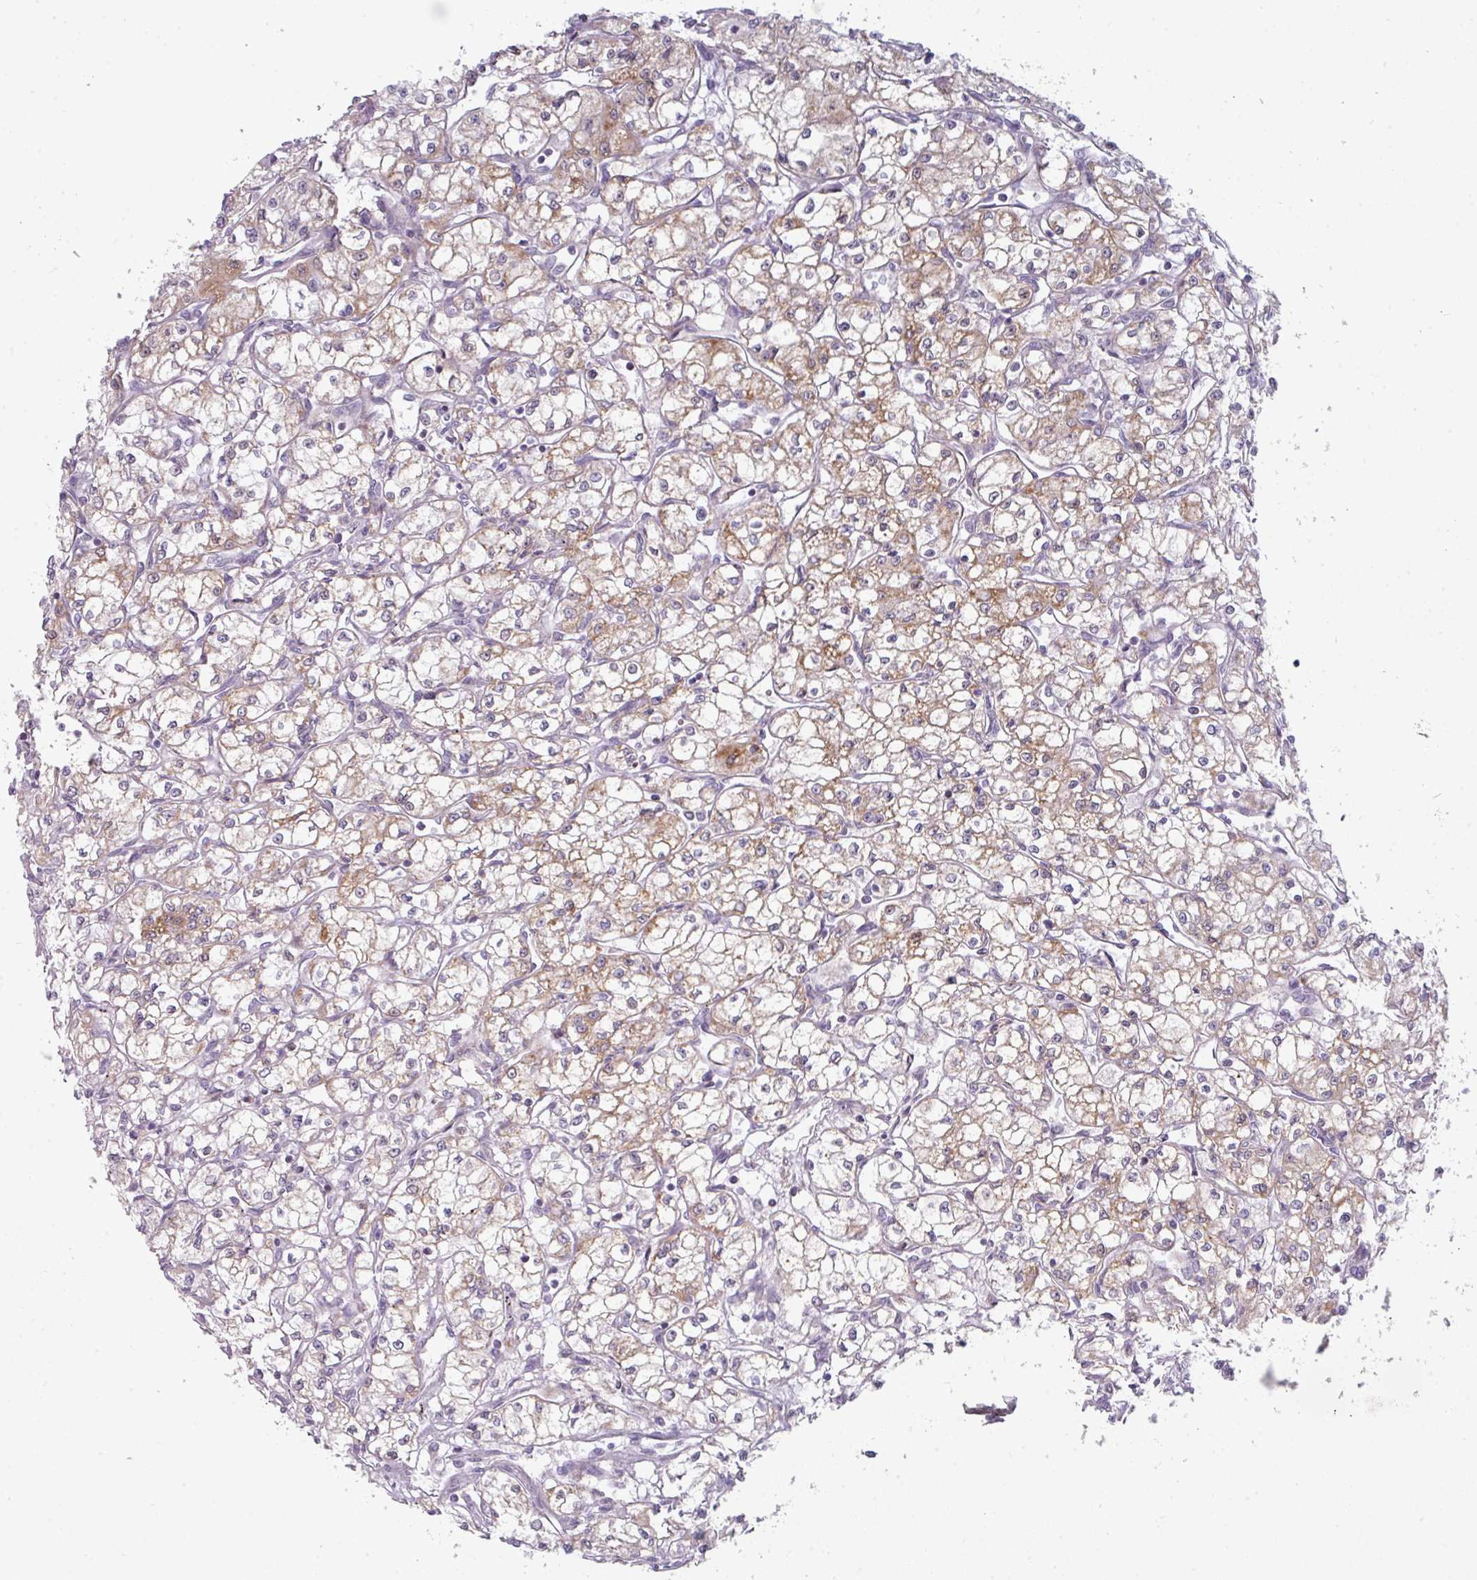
{"staining": {"intensity": "moderate", "quantity": ">75%", "location": "cytoplasmic/membranous"}, "tissue": "renal cancer", "cell_type": "Tumor cells", "image_type": "cancer", "snomed": [{"axis": "morphology", "description": "Adenocarcinoma, NOS"}, {"axis": "topography", "description": "Kidney"}], "caption": "DAB immunohistochemical staining of human adenocarcinoma (renal) shows moderate cytoplasmic/membranous protein staining in approximately >75% of tumor cells.", "gene": "ZNF615", "patient": {"sex": "female", "age": 59}}